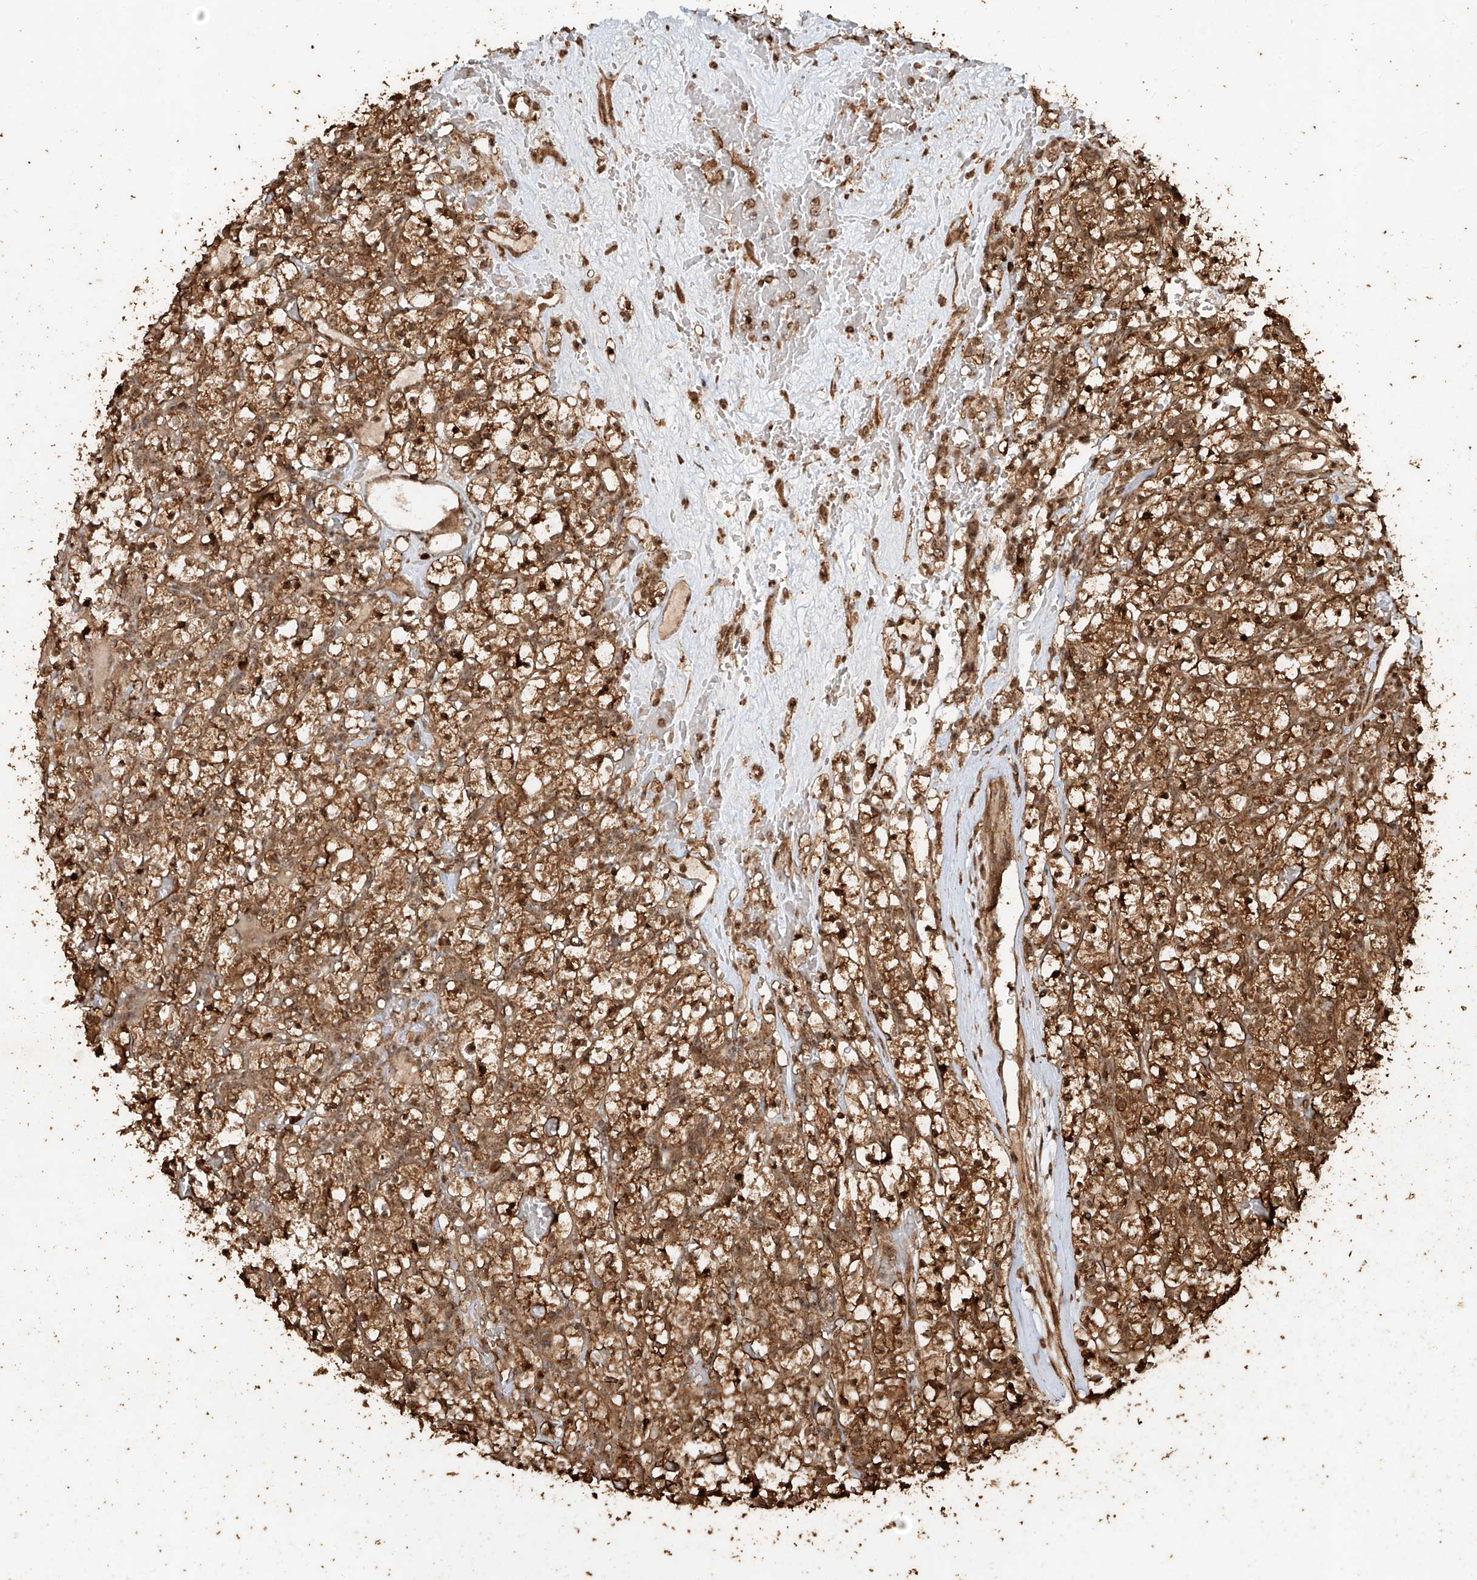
{"staining": {"intensity": "strong", "quantity": ">75%", "location": "cytoplasmic/membranous,nuclear"}, "tissue": "renal cancer", "cell_type": "Tumor cells", "image_type": "cancer", "snomed": [{"axis": "morphology", "description": "Adenocarcinoma, NOS"}, {"axis": "topography", "description": "Kidney"}], "caption": "Protein analysis of renal adenocarcinoma tissue shows strong cytoplasmic/membranous and nuclear positivity in about >75% of tumor cells.", "gene": "ZNF660", "patient": {"sex": "female", "age": 57}}